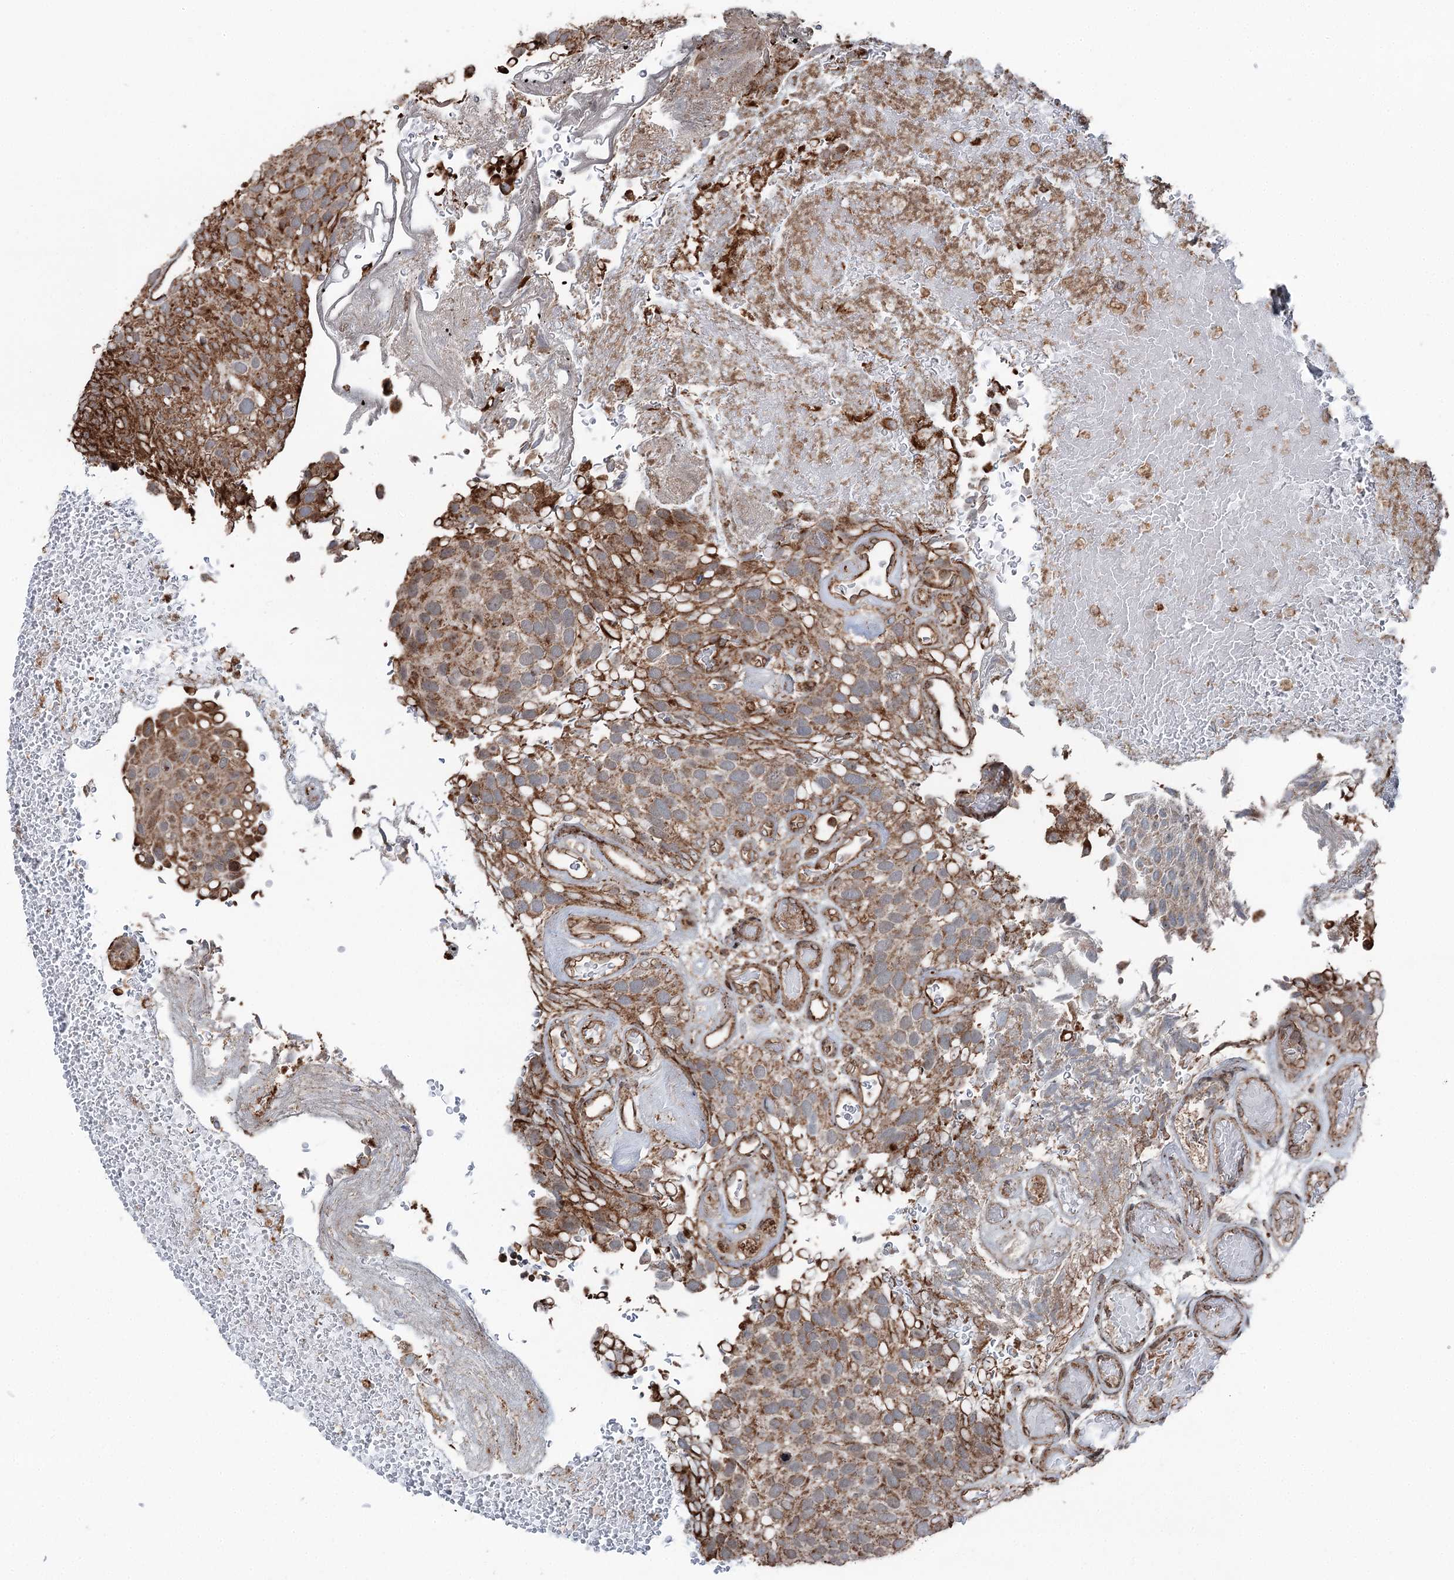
{"staining": {"intensity": "moderate", "quantity": ">75%", "location": "cytoplasmic/membranous"}, "tissue": "urothelial cancer", "cell_type": "Tumor cells", "image_type": "cancer", "snomed": [{"axis": "morphology", "description": "Urothelial carcinoma, Low grade"}, {"axis": "topography", "description": "Urinary bladder"}], "caption": "A photomicrograph of human urothelial cancer stained for a protein displays moderate cytoplasmic/membranous brown staining in tumor cells. (DAB = brown stain, brightfield microscopy at high magnification).", "gene": "STEEP1", "patient": {"sex": "male", "age": 78}}